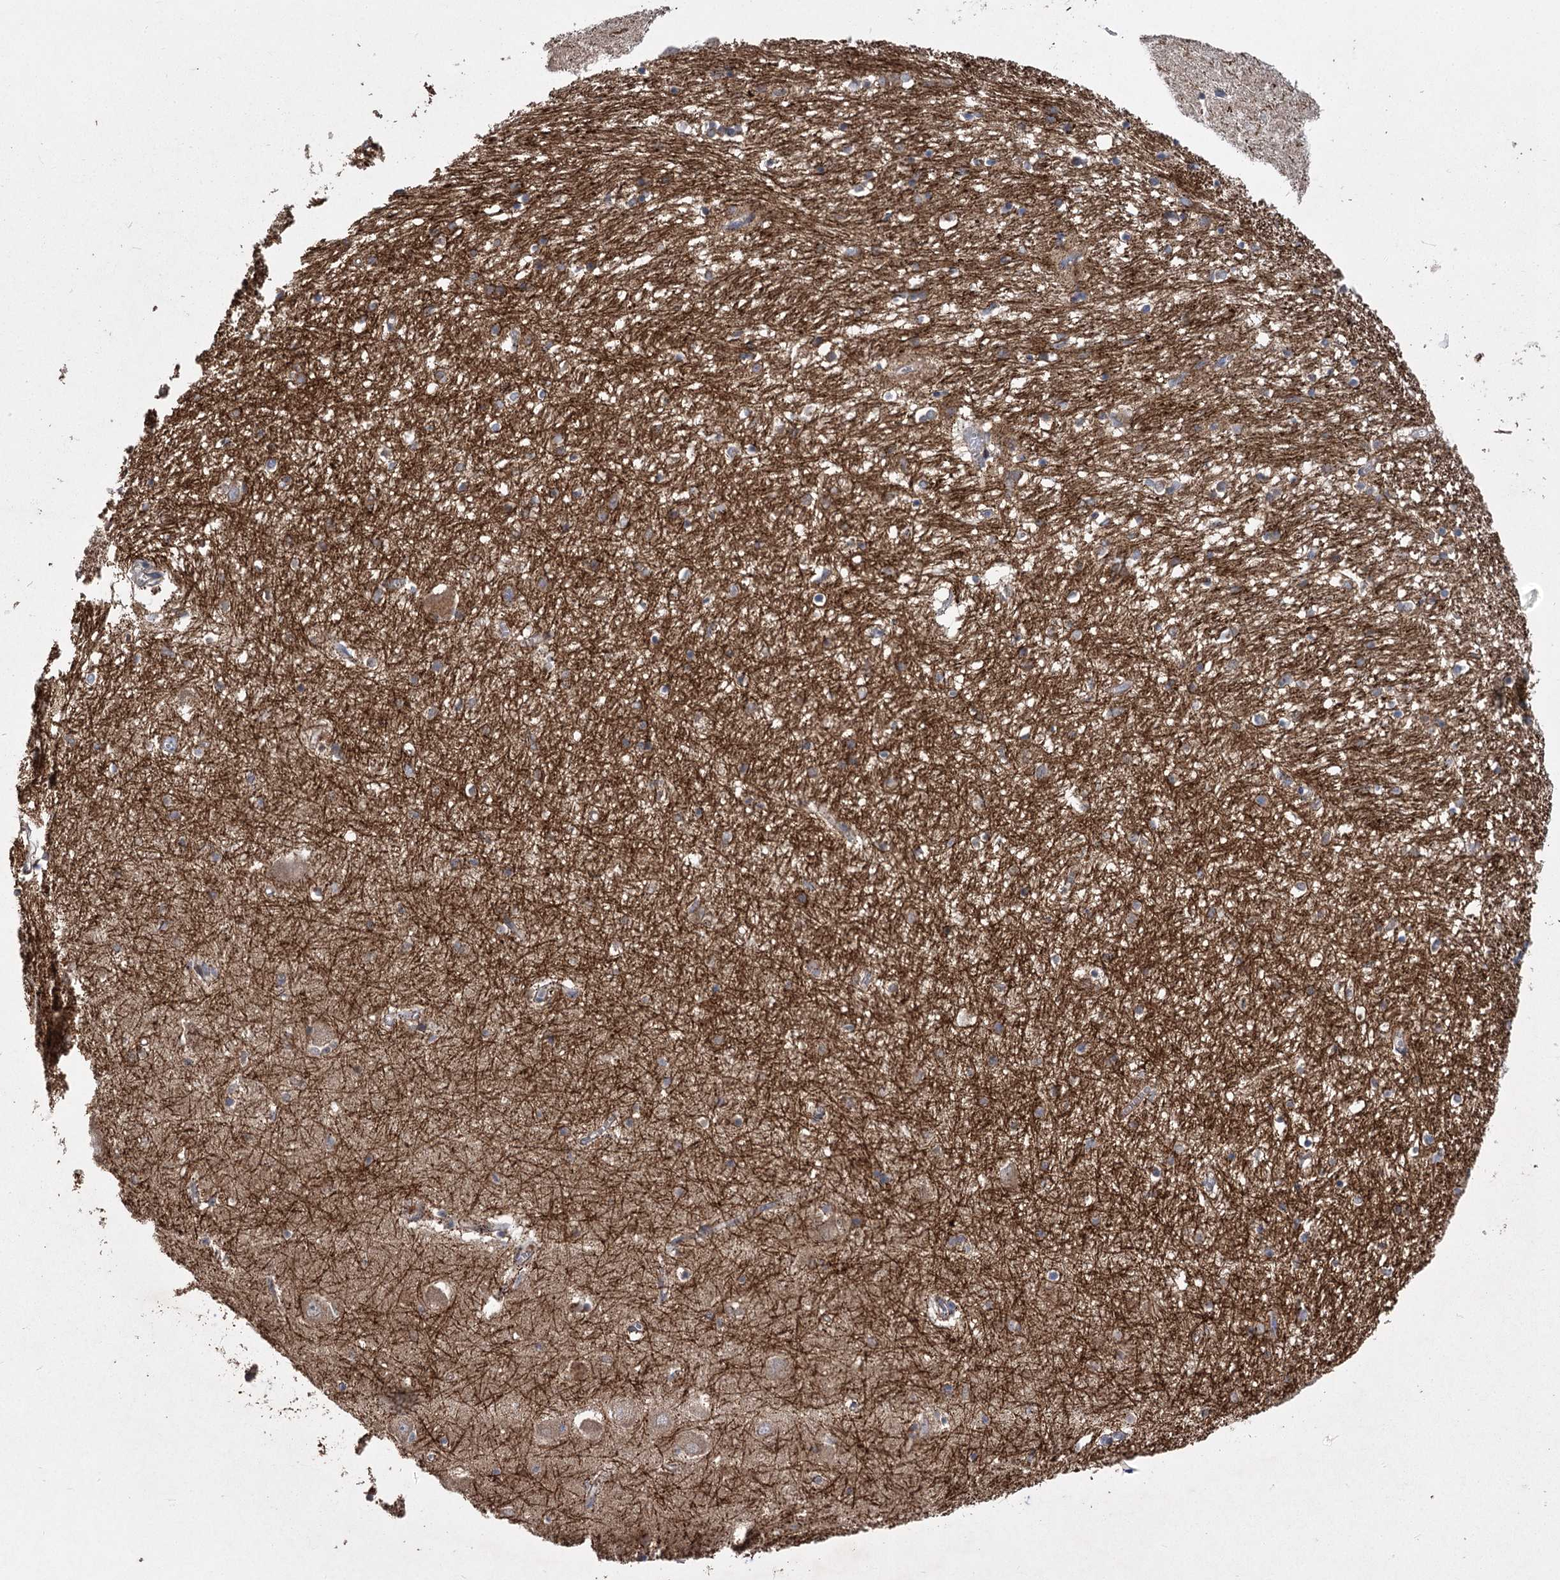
{"staining": {"intensity": "moderate", "quantity": "<25%", "location": "cytoplasmic/membranous"}, "tissue": "hippocampus", "cell_type": "Glial cells", "image_type": "normal", "snomed": [{"axis": "morphology", "description": "Normal tissue, NOS"}, {"axis": "topography", "description": "Hippocampus"}], "caption": "Immunohistochemical staining of benign hippocampus exhibits <25% levels of moderate cytoplasmic/membranous protein staining in about <25% of glial cells.", "gene": "RIN2", "patient": {"sex": "male", "age": 70}}